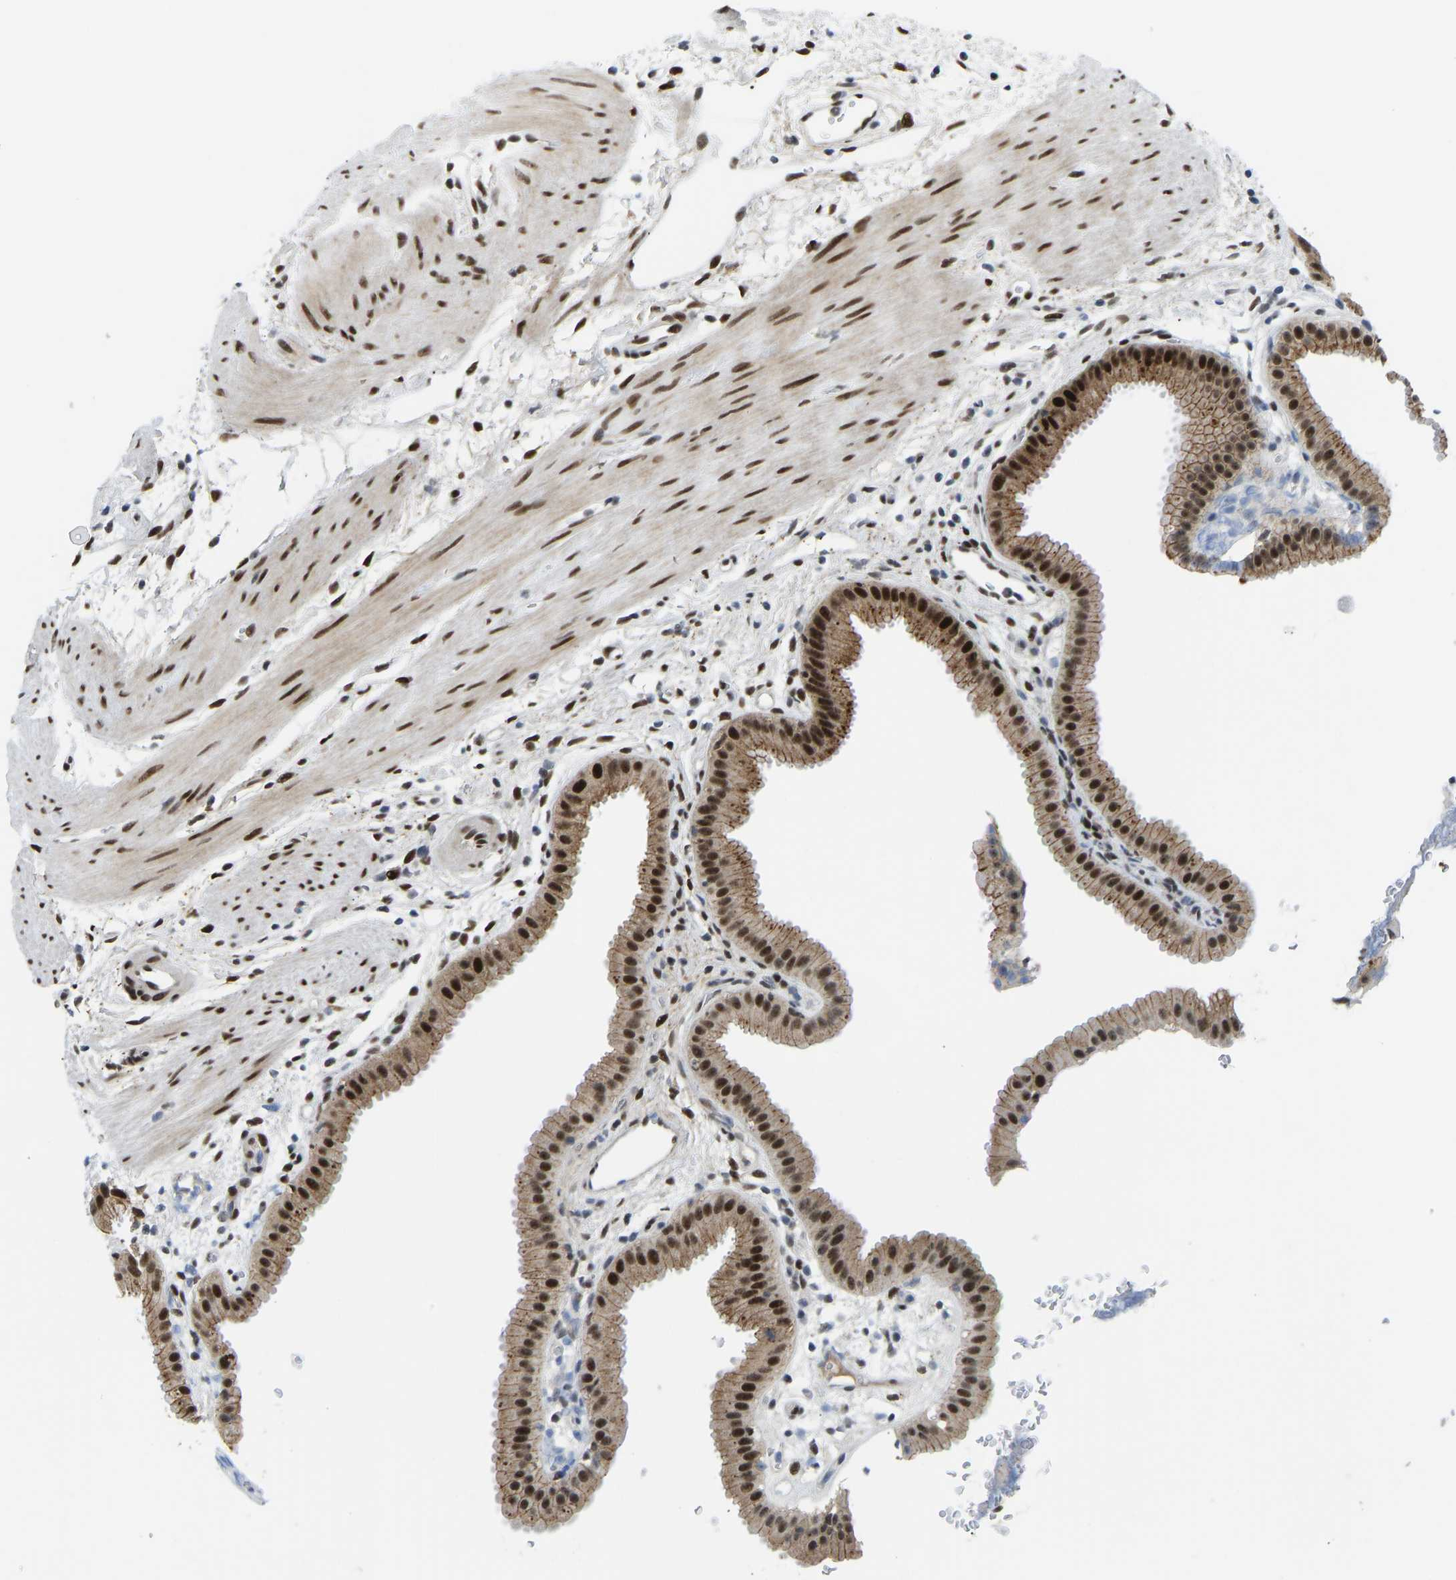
{"staining": {"intensity": "strong", "quantity": ">75%", "location": "cytoplasmic/membranous,nuclear"}, "tissue": "gallbladder", "cell_type": "Glandular cells", "image_type": "normal", "snomed": [{"axis": "morphology", "description": "Normal tissue, NOS"}, {"axis": "topography", "description": "Gallbladder"}], "caption": "The micrograph exhibits immunohistochemical staining of benign gallbladder. There is strong cytoplasmic/membranous,nuclear positivity is seen in about >75% of glandular cells.", "gene": "FOXK1", "patient": {"sex": "female", "age": 64}}